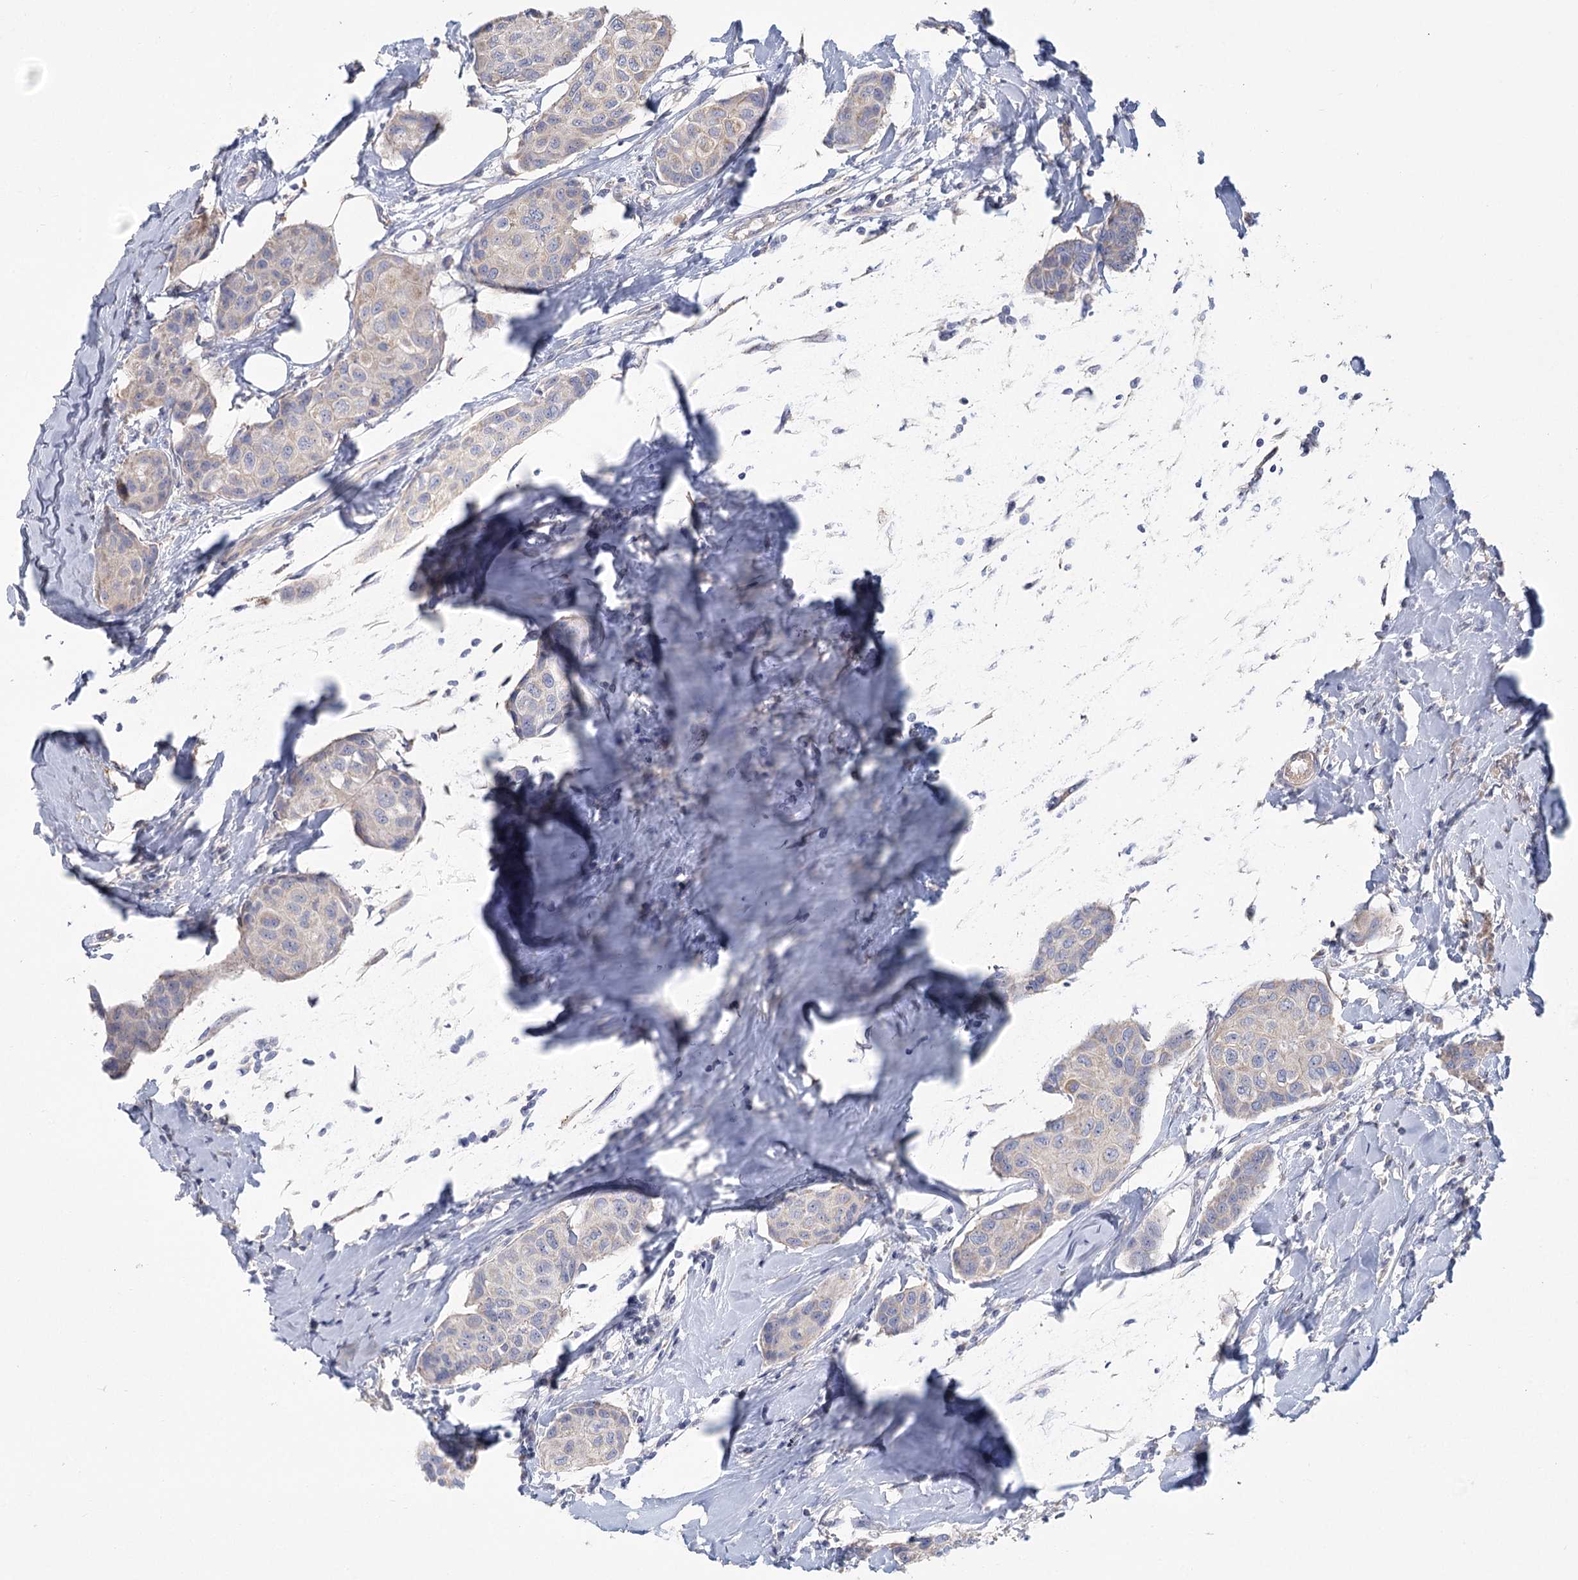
{"staining": {"intensity": "negative", "quantity": "none", "location": "none"}, "tissue": "breast cancer", "cell_type": "Tumor cells", "image_type": "cancer", "snomed": [{"axis": "morphology", "description": "Duct carcinoma"}, {"axis": "topography", "description": "Breast"}], "caption": "Tumor cells are negative for brown protein staining in breast invasive ductal carcinoma.", "gene": "CNTLN", "patient": {"sex": "female", "age": 80}}